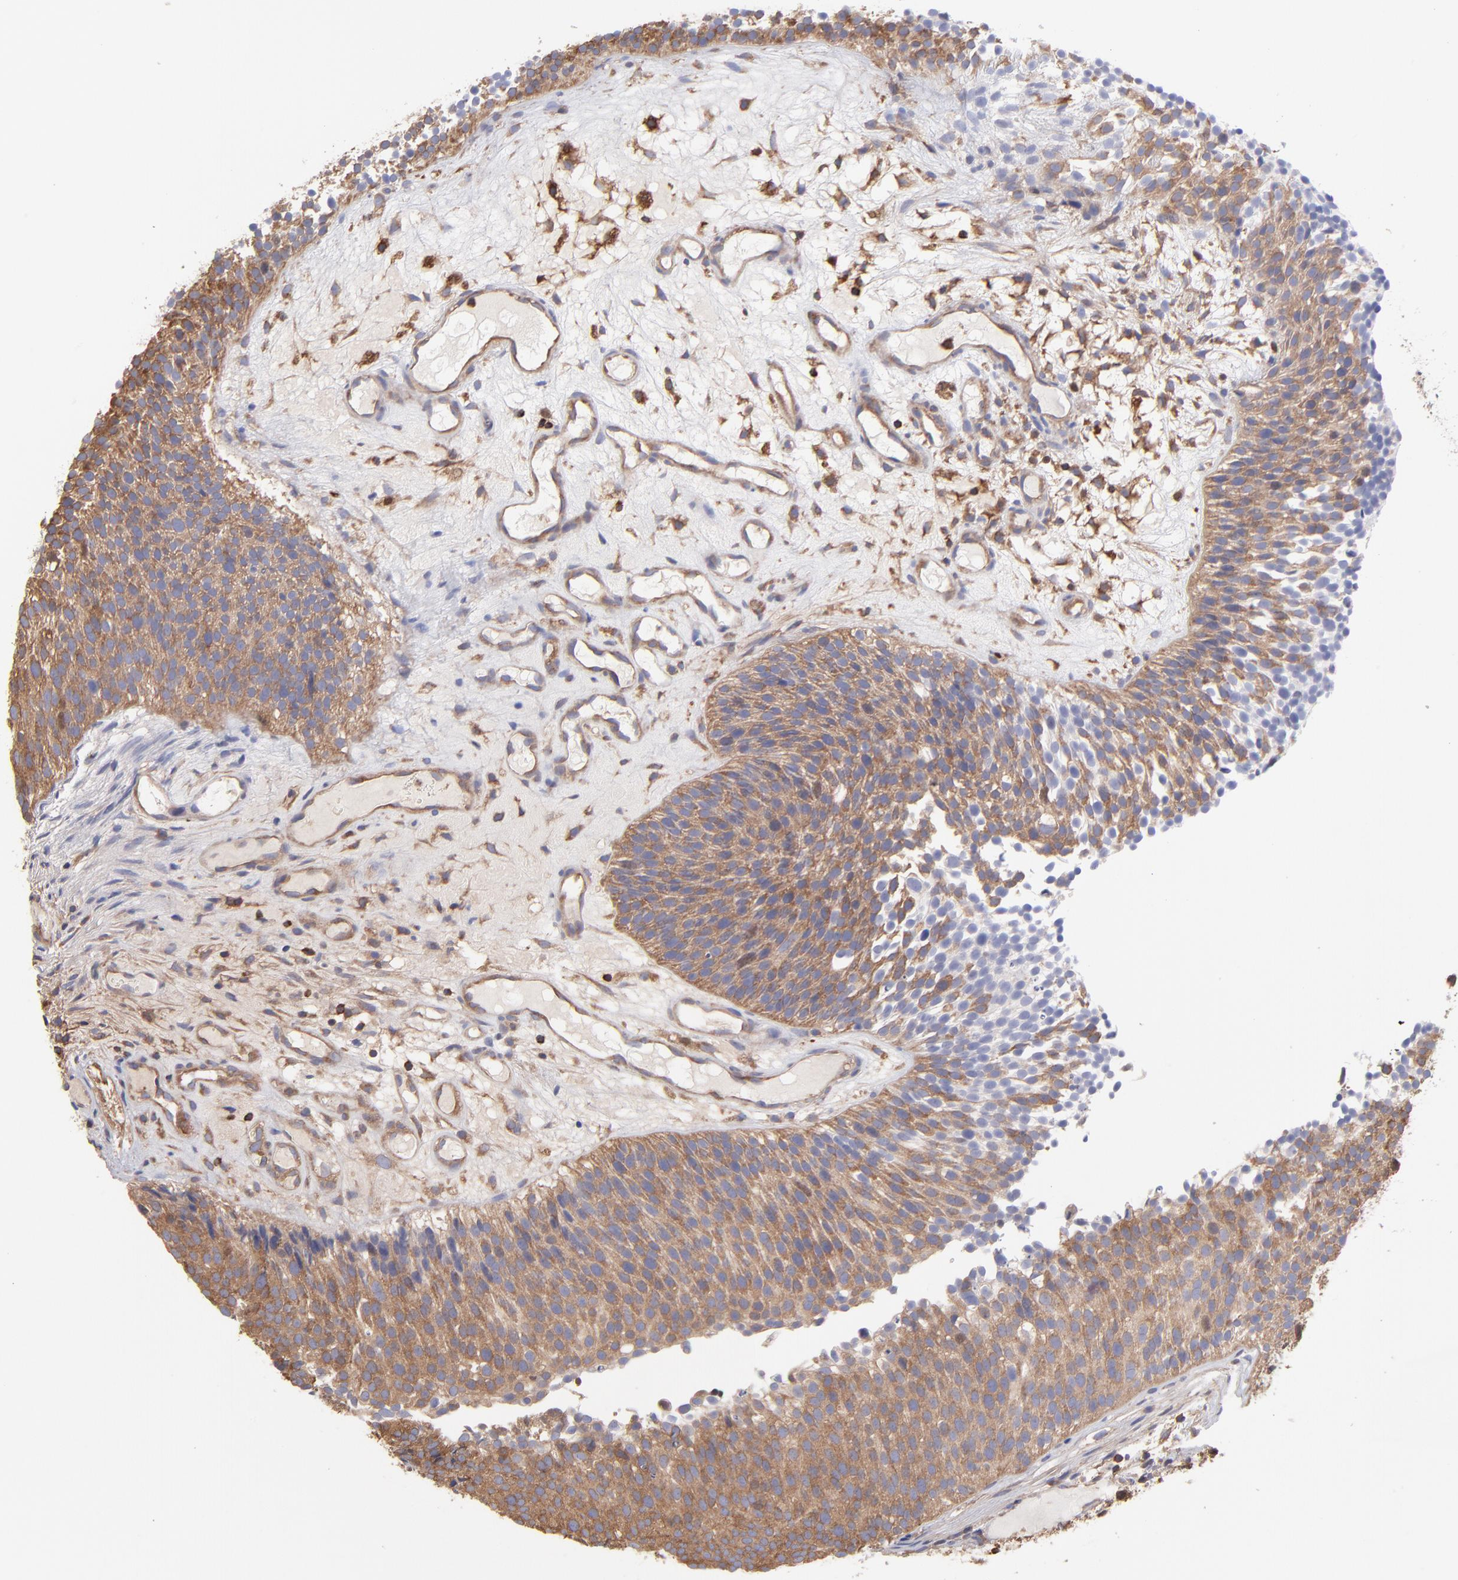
{"staining": {"intensity": "strong", "quantity": ">75%", "location": "cytoplasmic/membranous"}, "tissue": "urothelial cancer", "cell_type": "Tumor cells", "image_type": "cancer", "snomed": [{"axis": "morphology", "description": "Urothelial carcinoma, Low grade"}, {"axis": "topography", "description": "Urinary bladder"}], "caption": "Protein expression analysis of urothelial cancer shows strong cytoplasmic/membranous staining in approximately >75% of tumor cells.", "gene": "MAP2K2", "patient": {"sex": "male", "age": 85}}